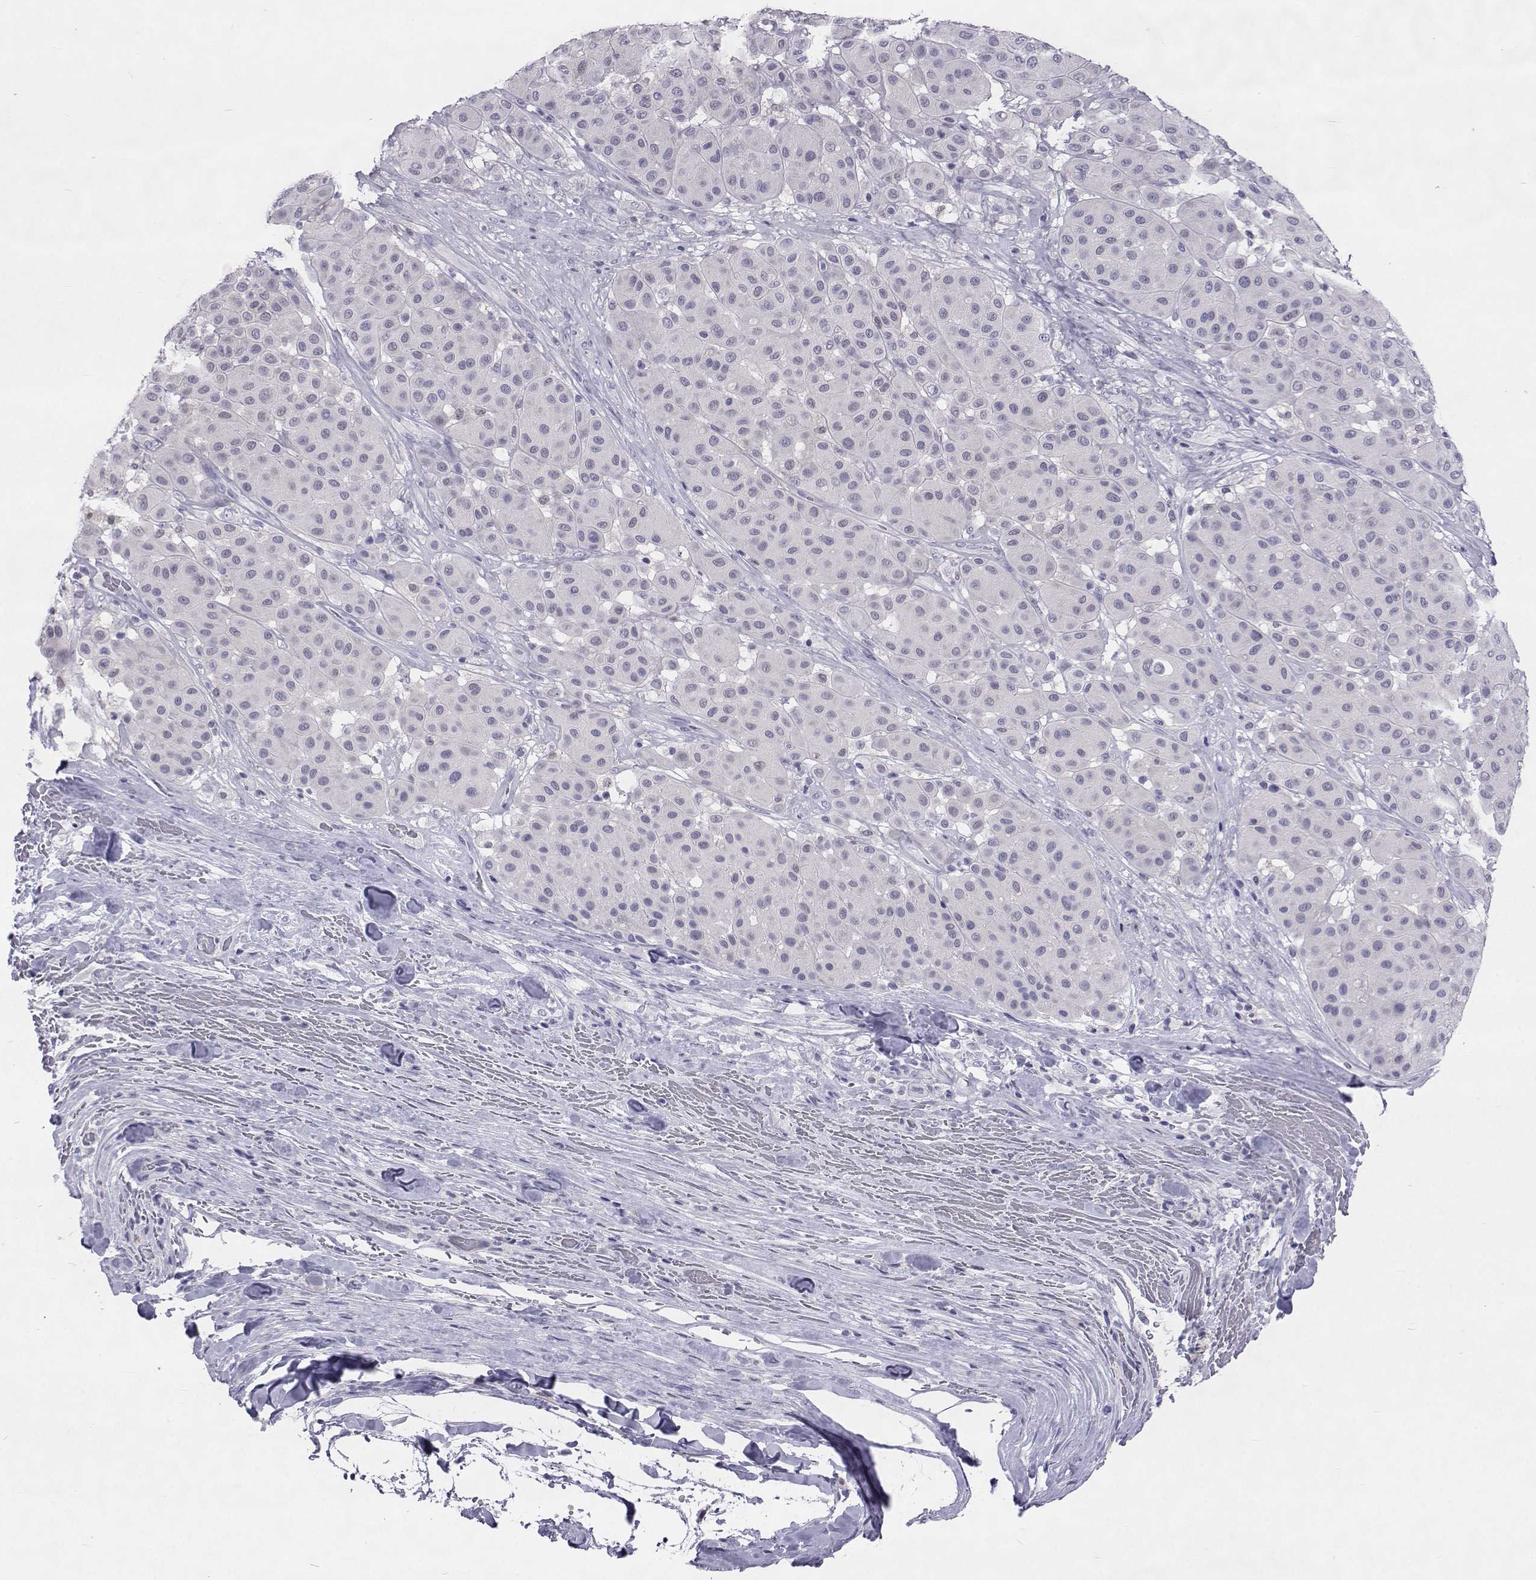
{"staining": {"intensity": "negative", "quantity": "none", "location": "none"}, "tissue": "melanoma", "cell_type": "Tumor cells", "image_type": "cancer", "snomed": [{"axis": "morphology", "description": "Malignant melanoma, Metastatic site"}, {"axis": "topography", "description": "Smooth muscle"}], "caption": "Photomicrograph shows no protein expression in tumor cells of malignant melanoma (metastatic site) tissue.", "gene": "GALM", "patient": {"sex": "male", "age": 41}}